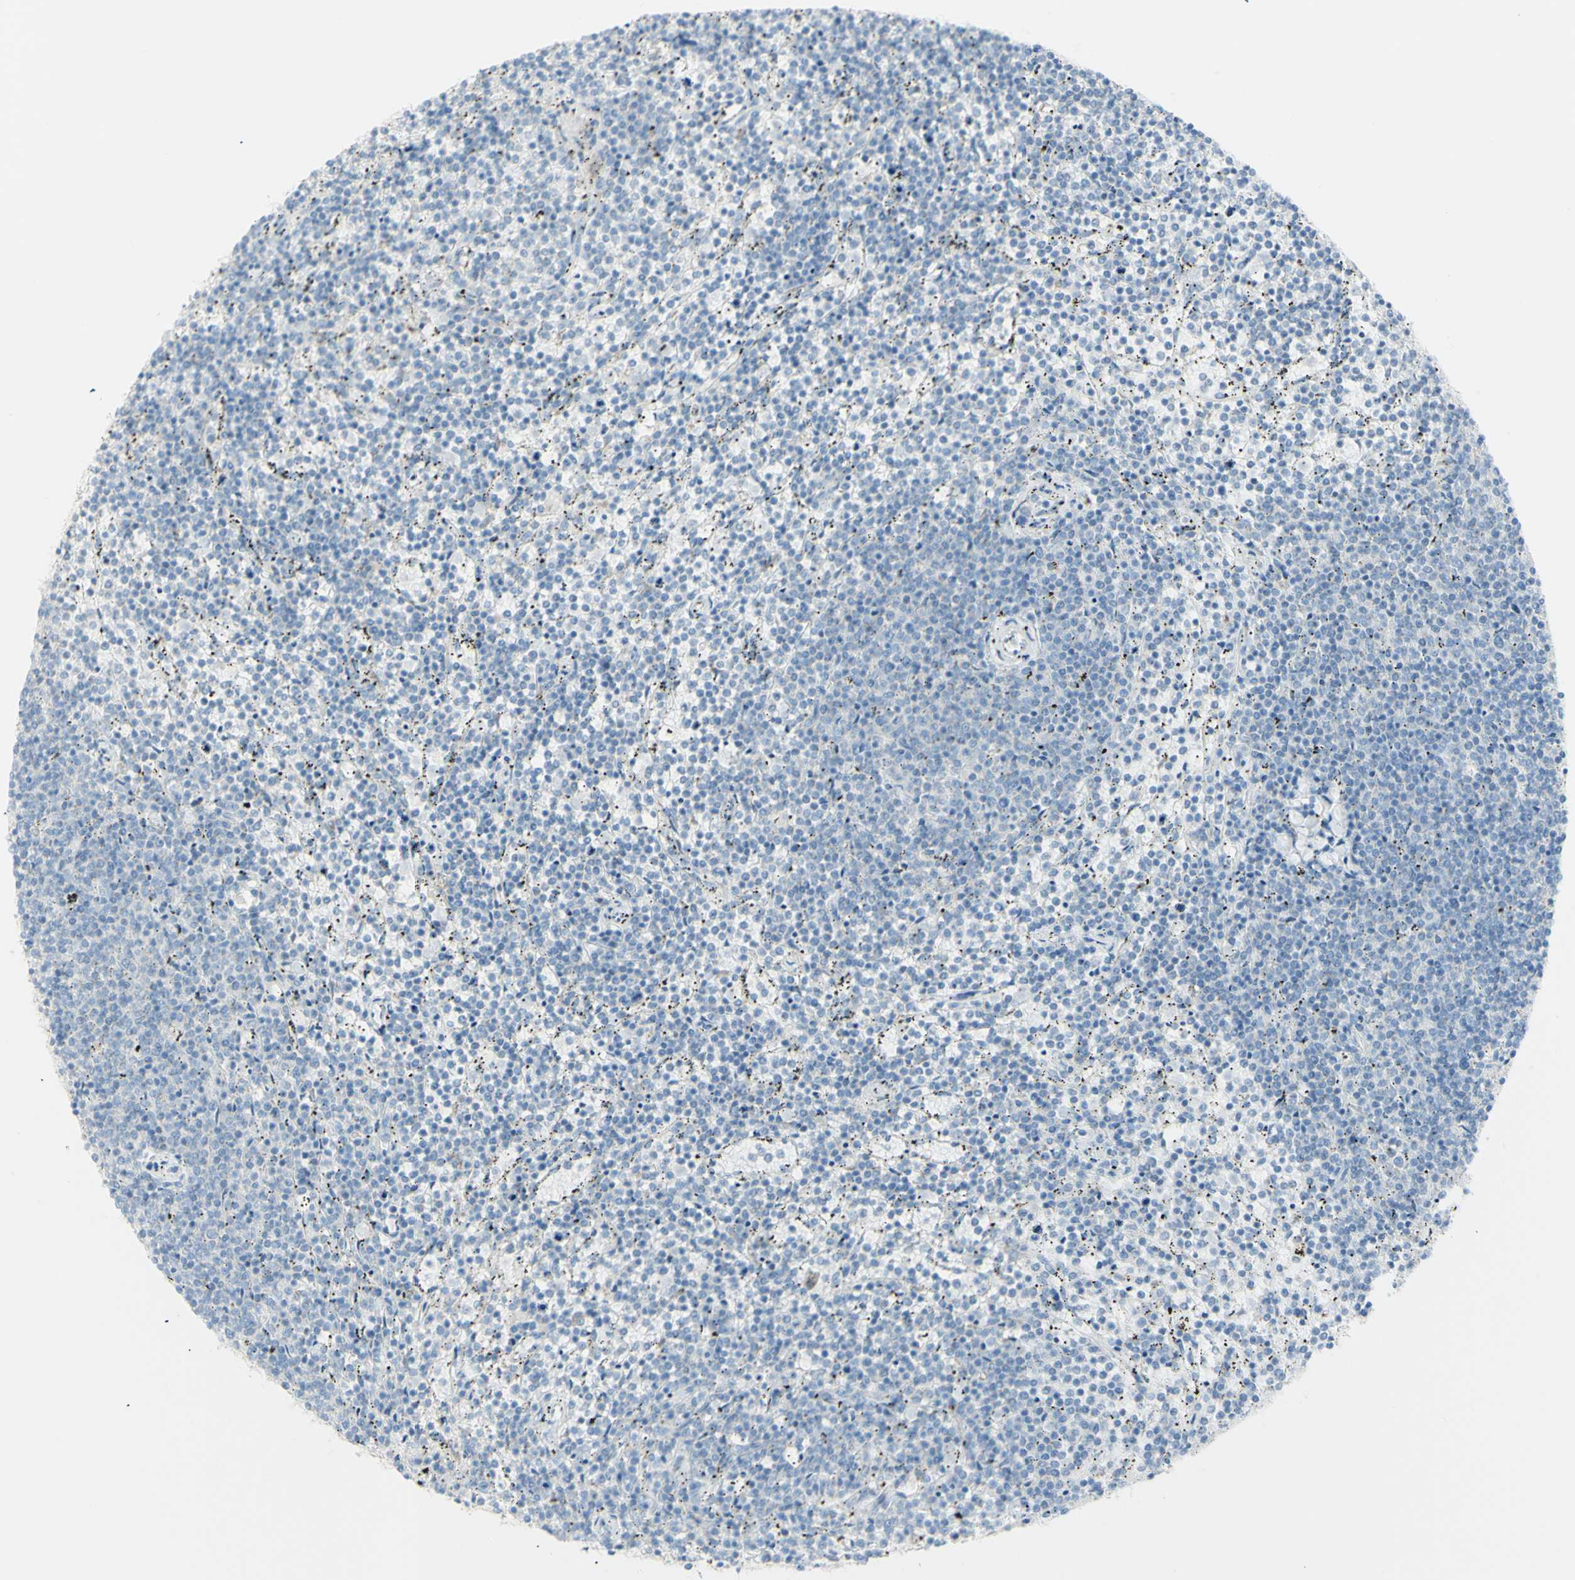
{"staining": {"intensity": "negative", "quantity": "none", "location": "none"}, "tissue": "lymphoma", "cell_type": "Tumor cells", "image_type": "cancer", "snomed": [{"axis": "morphology", "description": "Malignant lymphoma, non-Hodgkin's type, Low grade"}, {"axis": "topography", "description": "Spleen"}], "caption": "The immunohistochemistry histopathology image has no significant staining in tumor cells of malignant lymphoma, non-Hodgkin's type (low-grade) tissue. (Brightfield microscopy of DAB (3,3'-diaminobenzidine) immunohistochemistry (IHC) at high magnification).", "gene": "LETM1", "patient": {"sex": "female", "age": 50}}